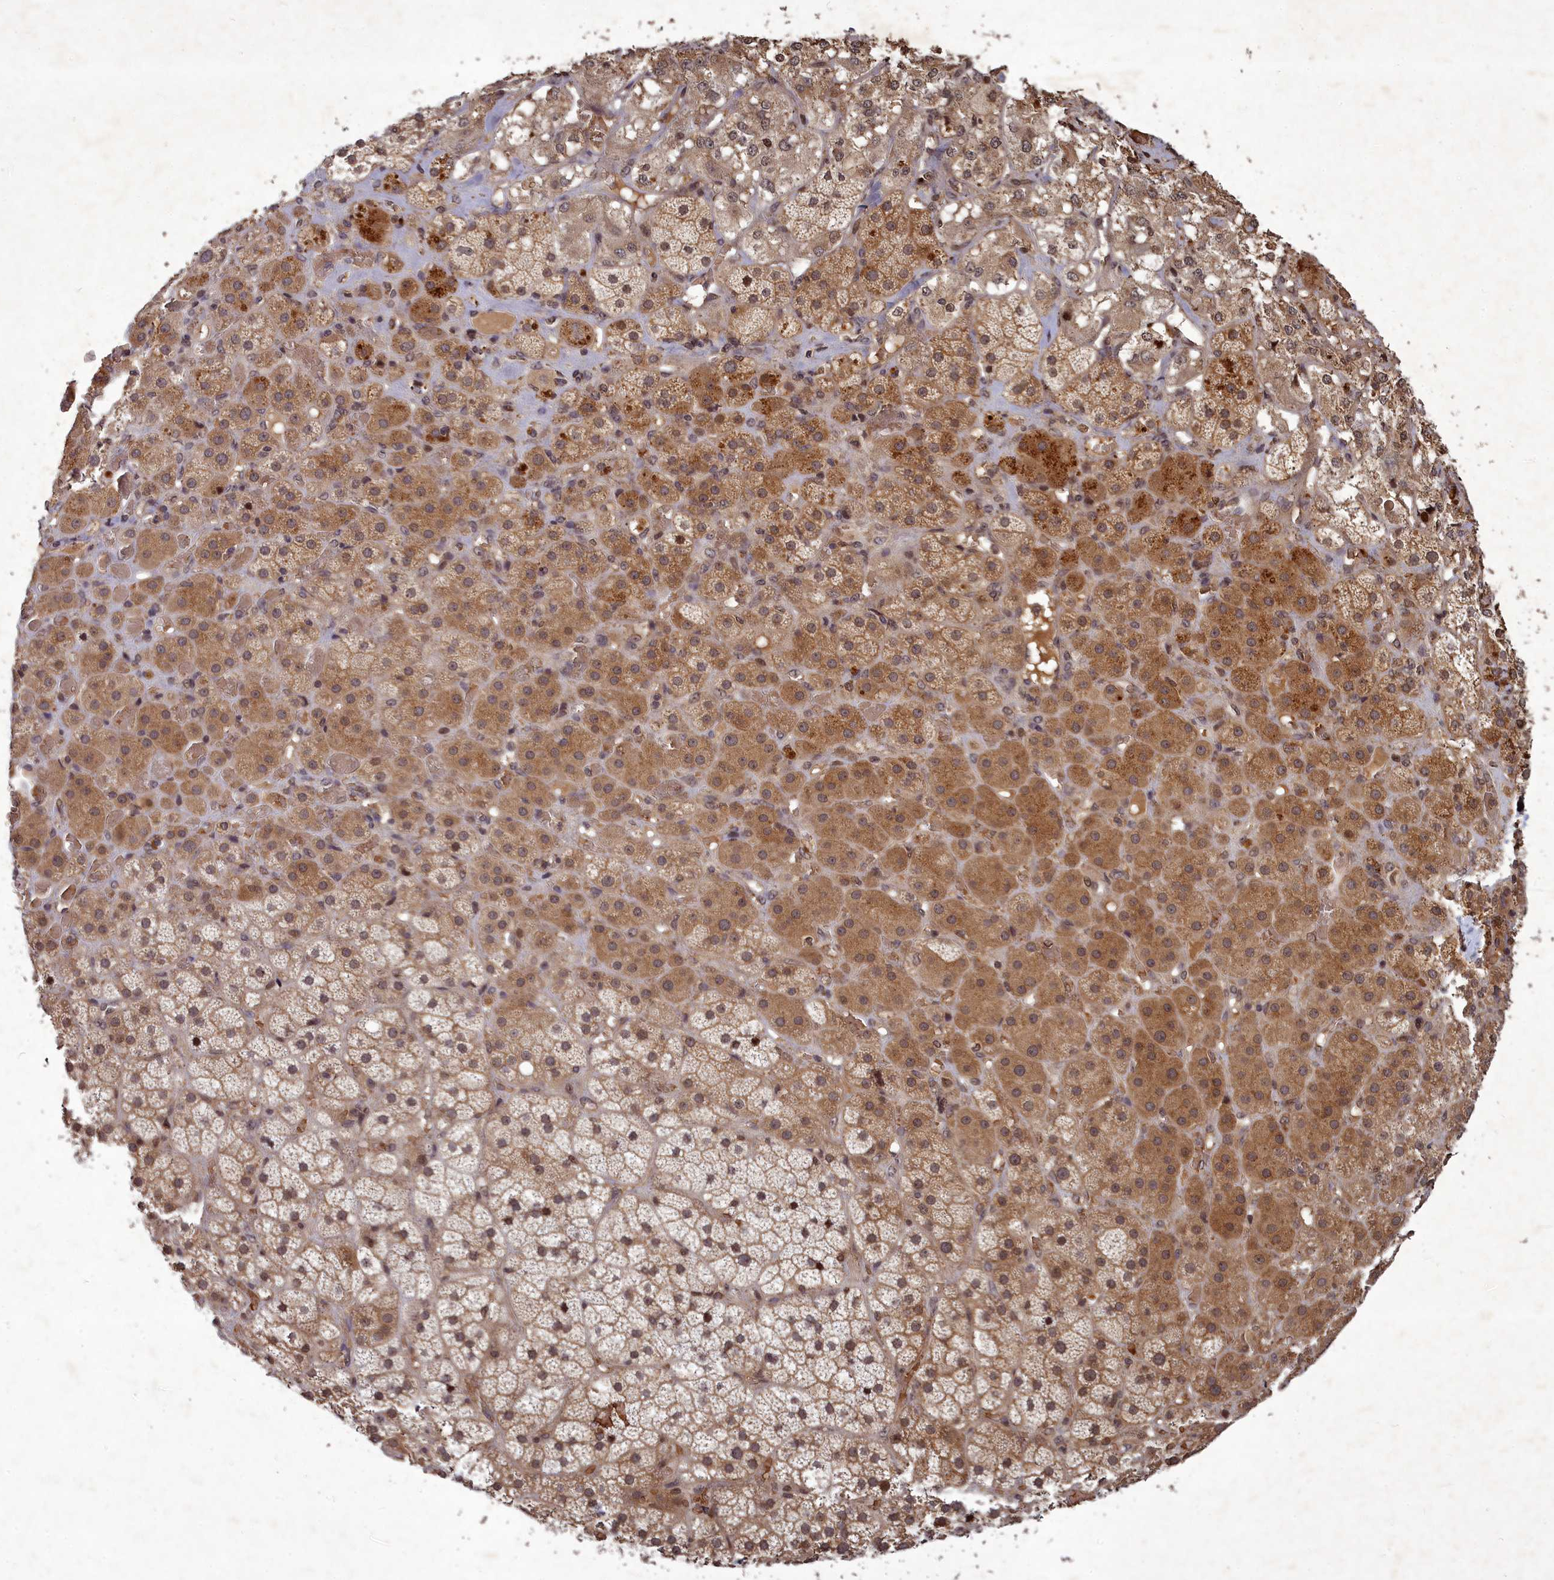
{"staining": {"intensity": "strong", "quantity": ">75%", "location": "cytoplasmic/membranous,nuclear"}, "tissue": "adrenal gland", "cell_type": "Glandular cells", "image_type": "normal", "snomed": [{"axis": "morphology", "description": "Normal tissue, NOS"}, {"axis": "topography", "description": "Adrenal gland"}], "caption": "Benign adrenal gland reveals strong cytoplasmic/membranous,nuclear positivity in approximately >75% of glandular cells (IHC, brightfield microscopy, high magnification)..", "gene": "SRMS", "patient": {"sex": "male", "age": 57}}